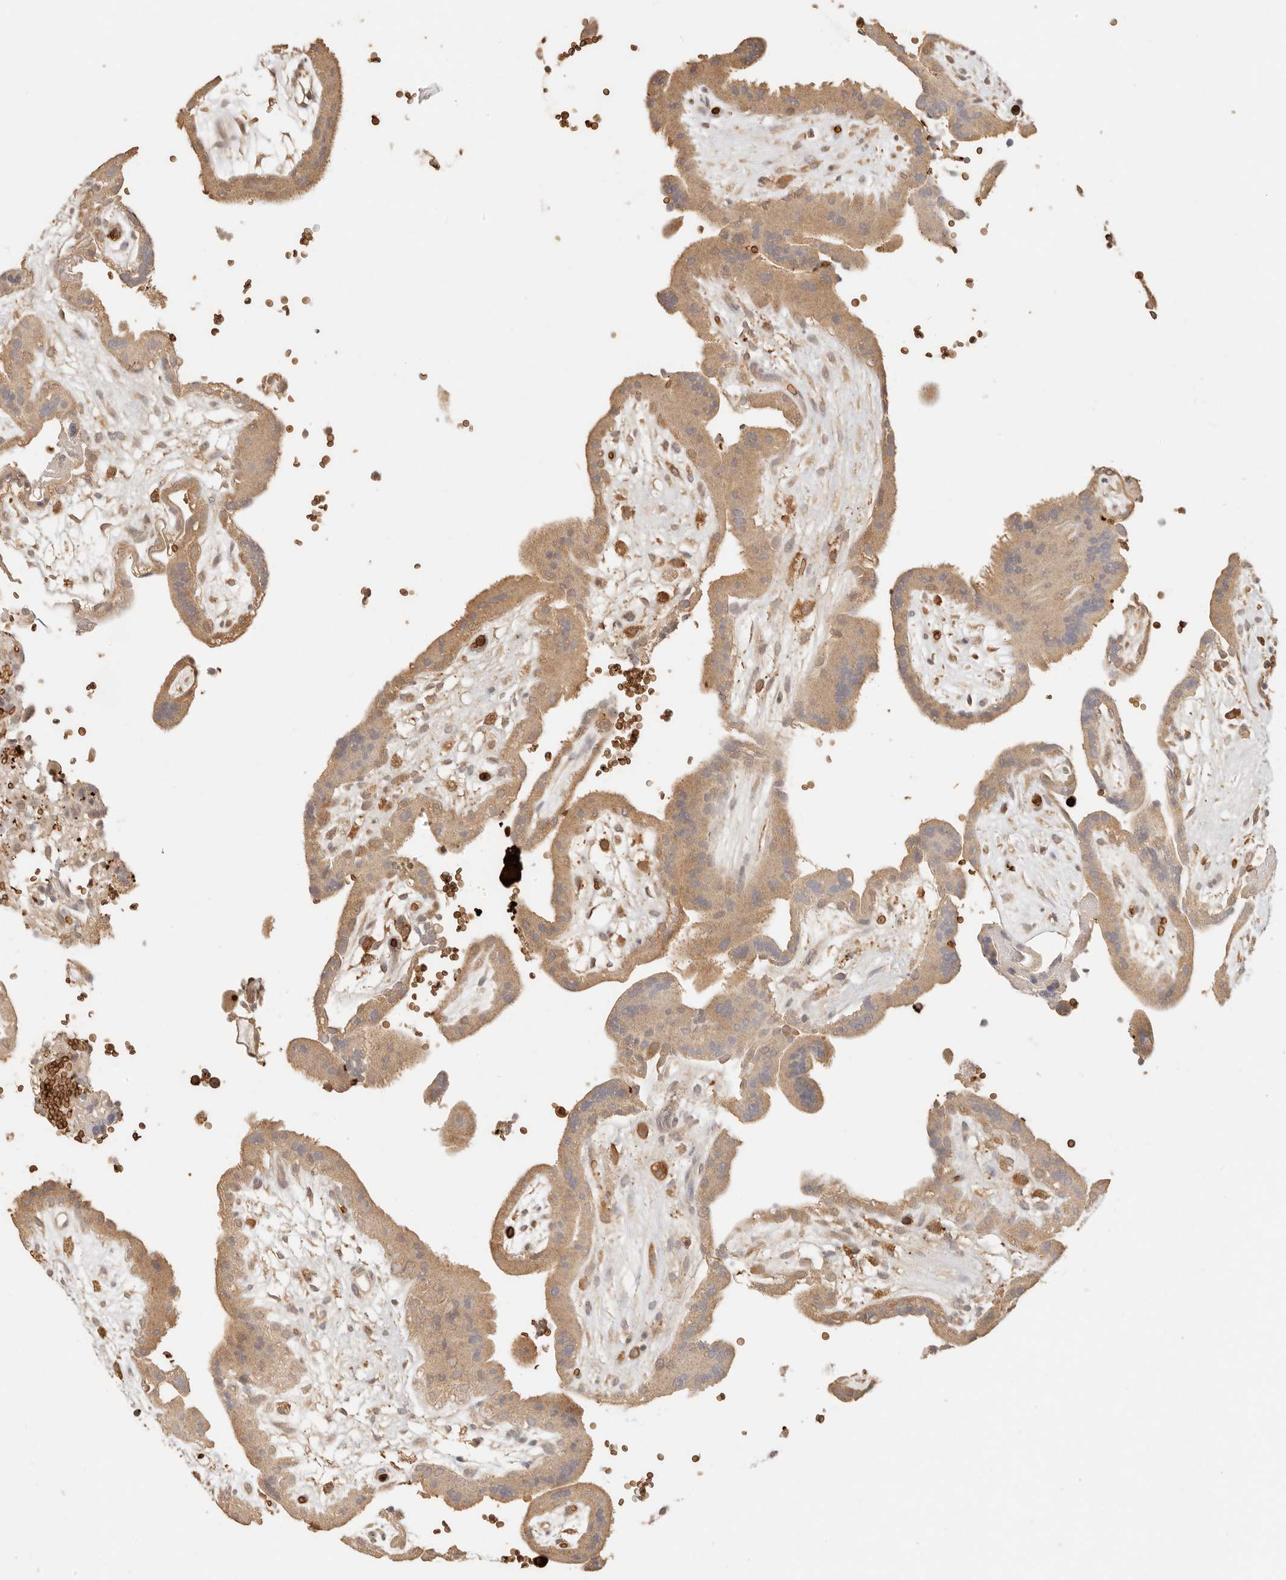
{"staining": {"intensity": "moderate", "quantity": ">75%", "location": "cytoplasmic/membranous"}, "tissue": "placenta", "cell_type": "Trophoblastic cells", "image_type": "normal", "snomed": [{"axis": "morphology", "description": "Normal tissue, NOS"}, {"axis": "topography", "description": "Placenta"}], "caption": "A high-resolution photomicrograph shows IHC staining of benign placenta, which displays moderate cytoplasmic/membranous positivity in about >75% of trophoblastic cells.", "gene": "INTS11", "patient": {"sex": "female", "age": 18}}